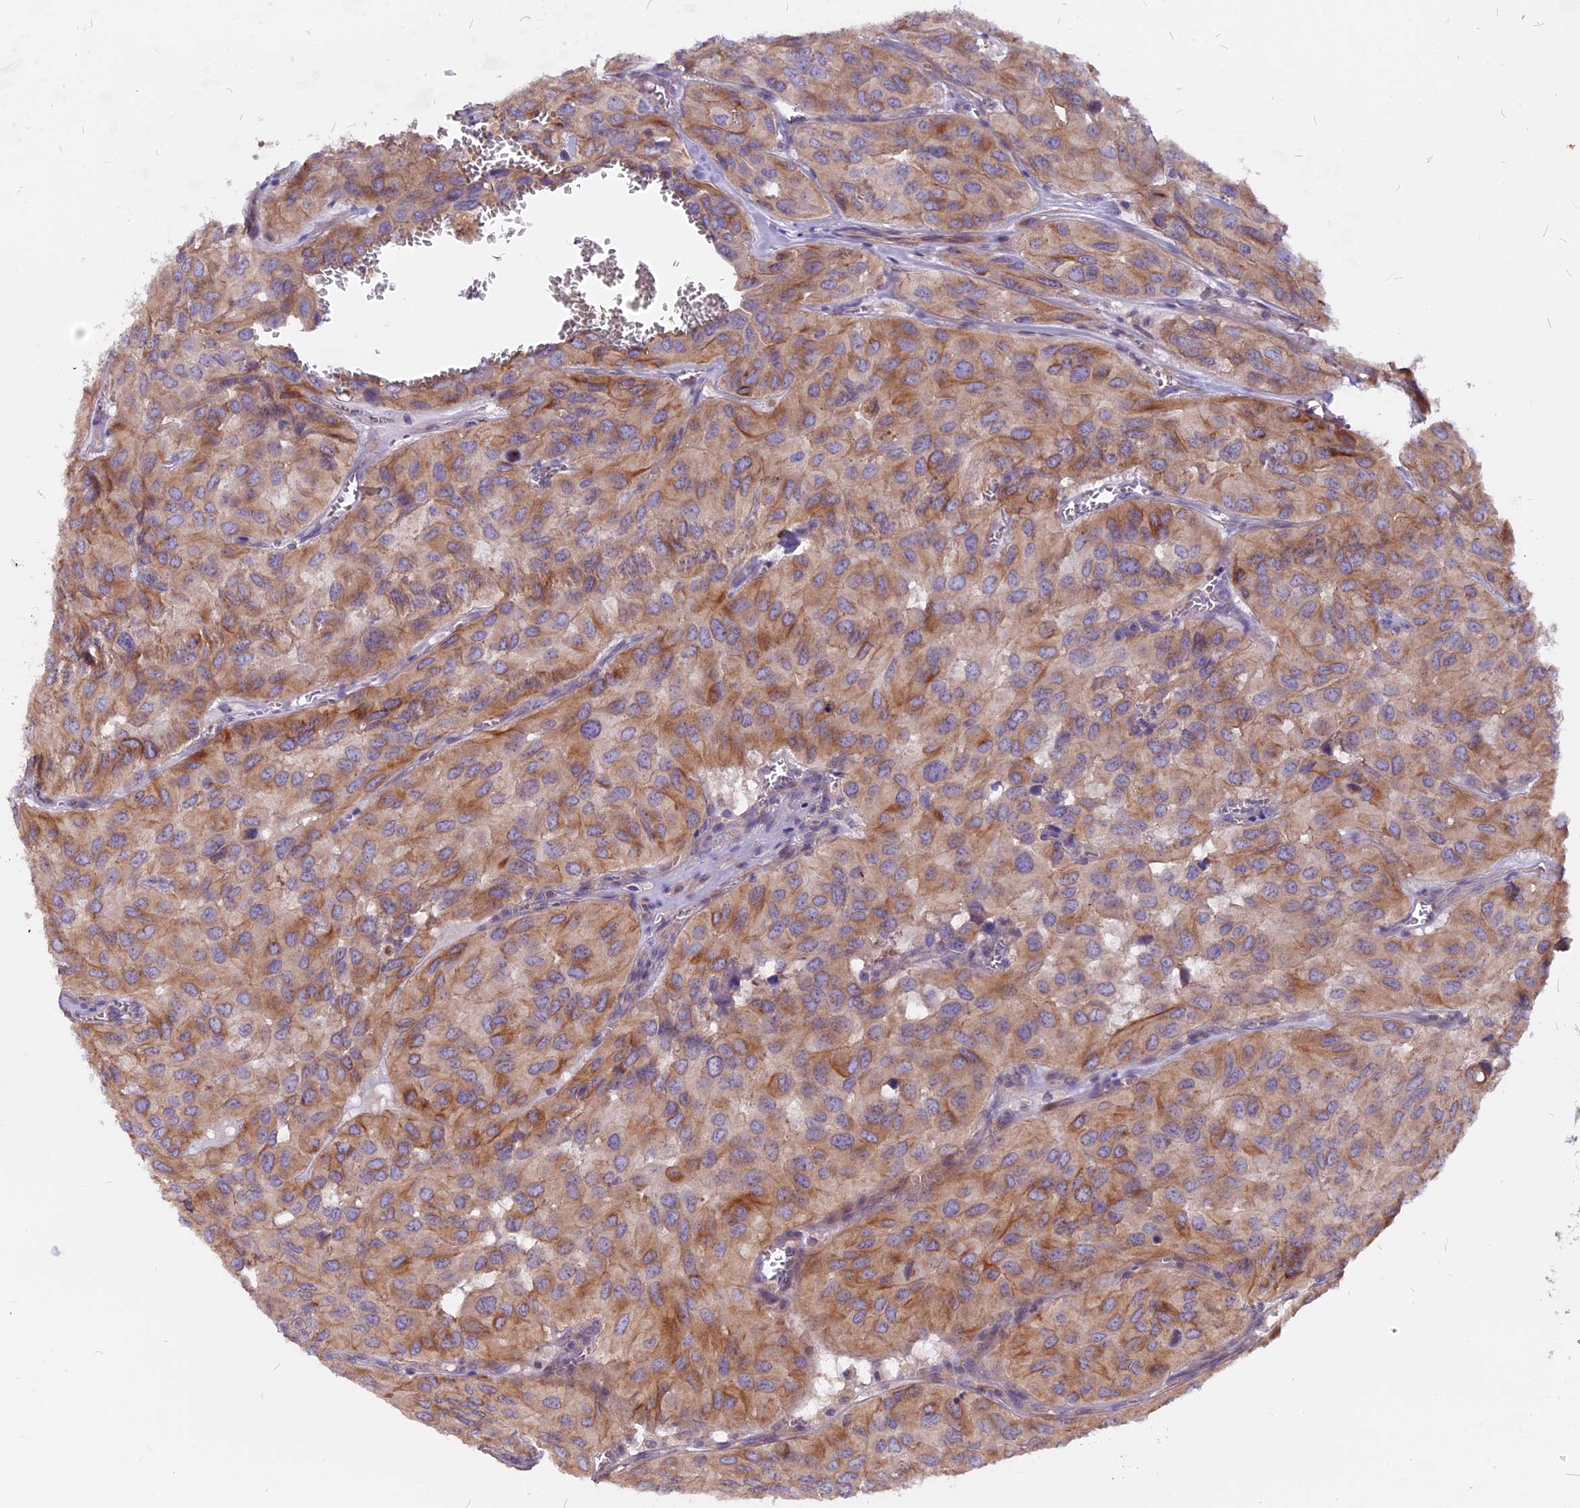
{"staining": {"intensity": "moderate", "quantity": "25%-75%", "location": "cytoplasmic/membranous"}, "tissue": "head and neck cancer", "cell_type": "Tumor cells", "image_type": "cancer", "snomed": [{"axis": "morphology", "description": "Adenocarcinoma, NOS"}, {"axis": "topography", "description": "Salivary gland, NOS"}, {"axis": "topography", "description": "Head-Neck"}], "caption": "Immunohistochemical staining of head and neck adenocarcinoma displays medium levels of moderate cytoplasmic/membranous protein expression in about 25%-75% of tumor cells.", "gene": "ANO3", "patient": {"sex": "female", "age": 76}}